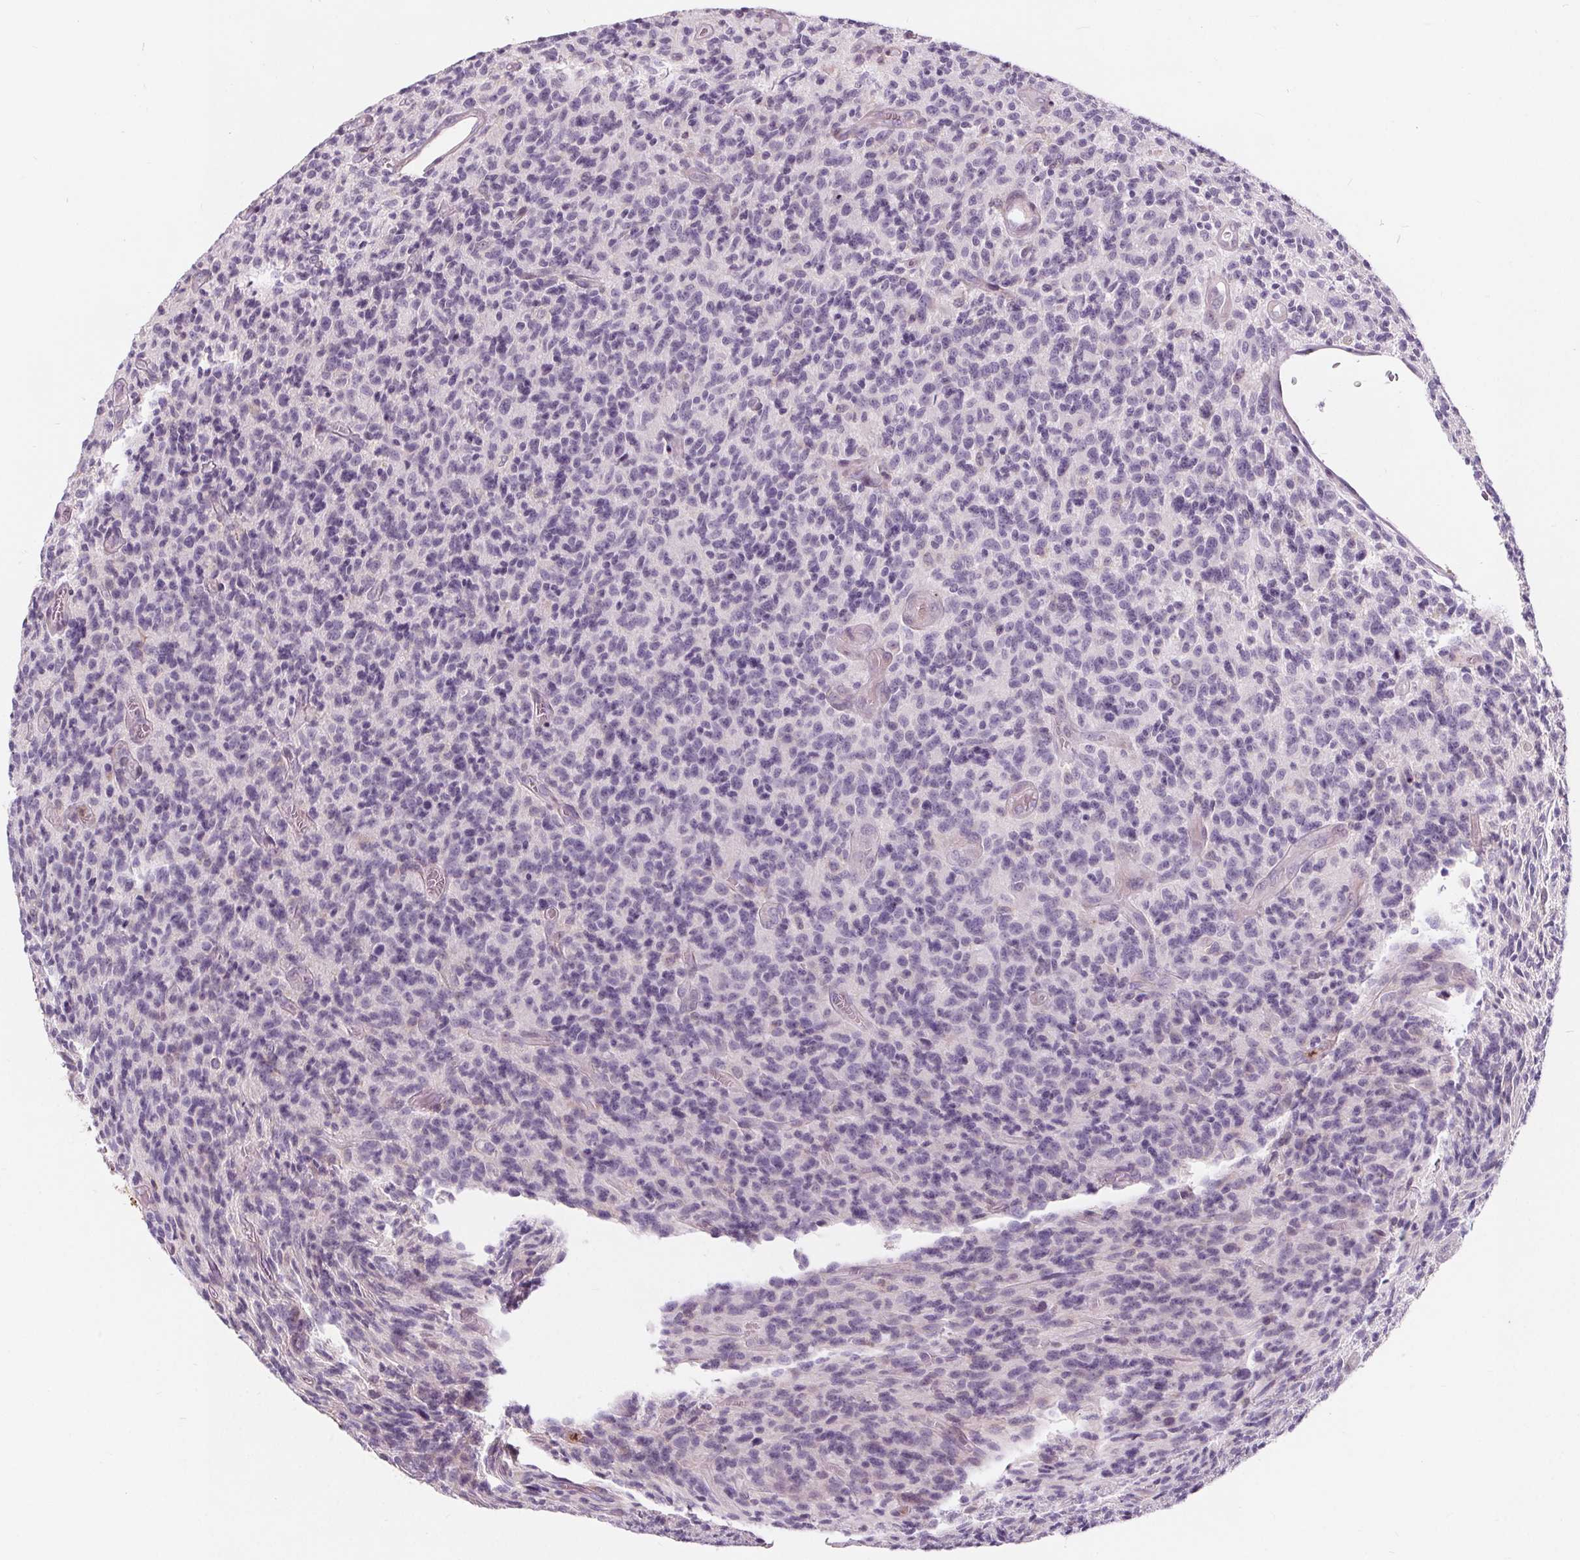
{"staining": {"intensity": "negative", "quantity": "none", "location": "none"}, "tissue": "glioma", "cell_type": "Tumor cells", "image_type": "cancer", "snomed": [{"axis": "morphology", "description": "Glioma, malignant, High grade"}, {"axis": "topography", "description": "Brain"}], "caption": "An immunohistochemistry photomicrograph of glioma is shown. There is no staining in tumor cells of glioma.", "gene": "HAAO", "patient": {"sex": "male", "age": 76}}